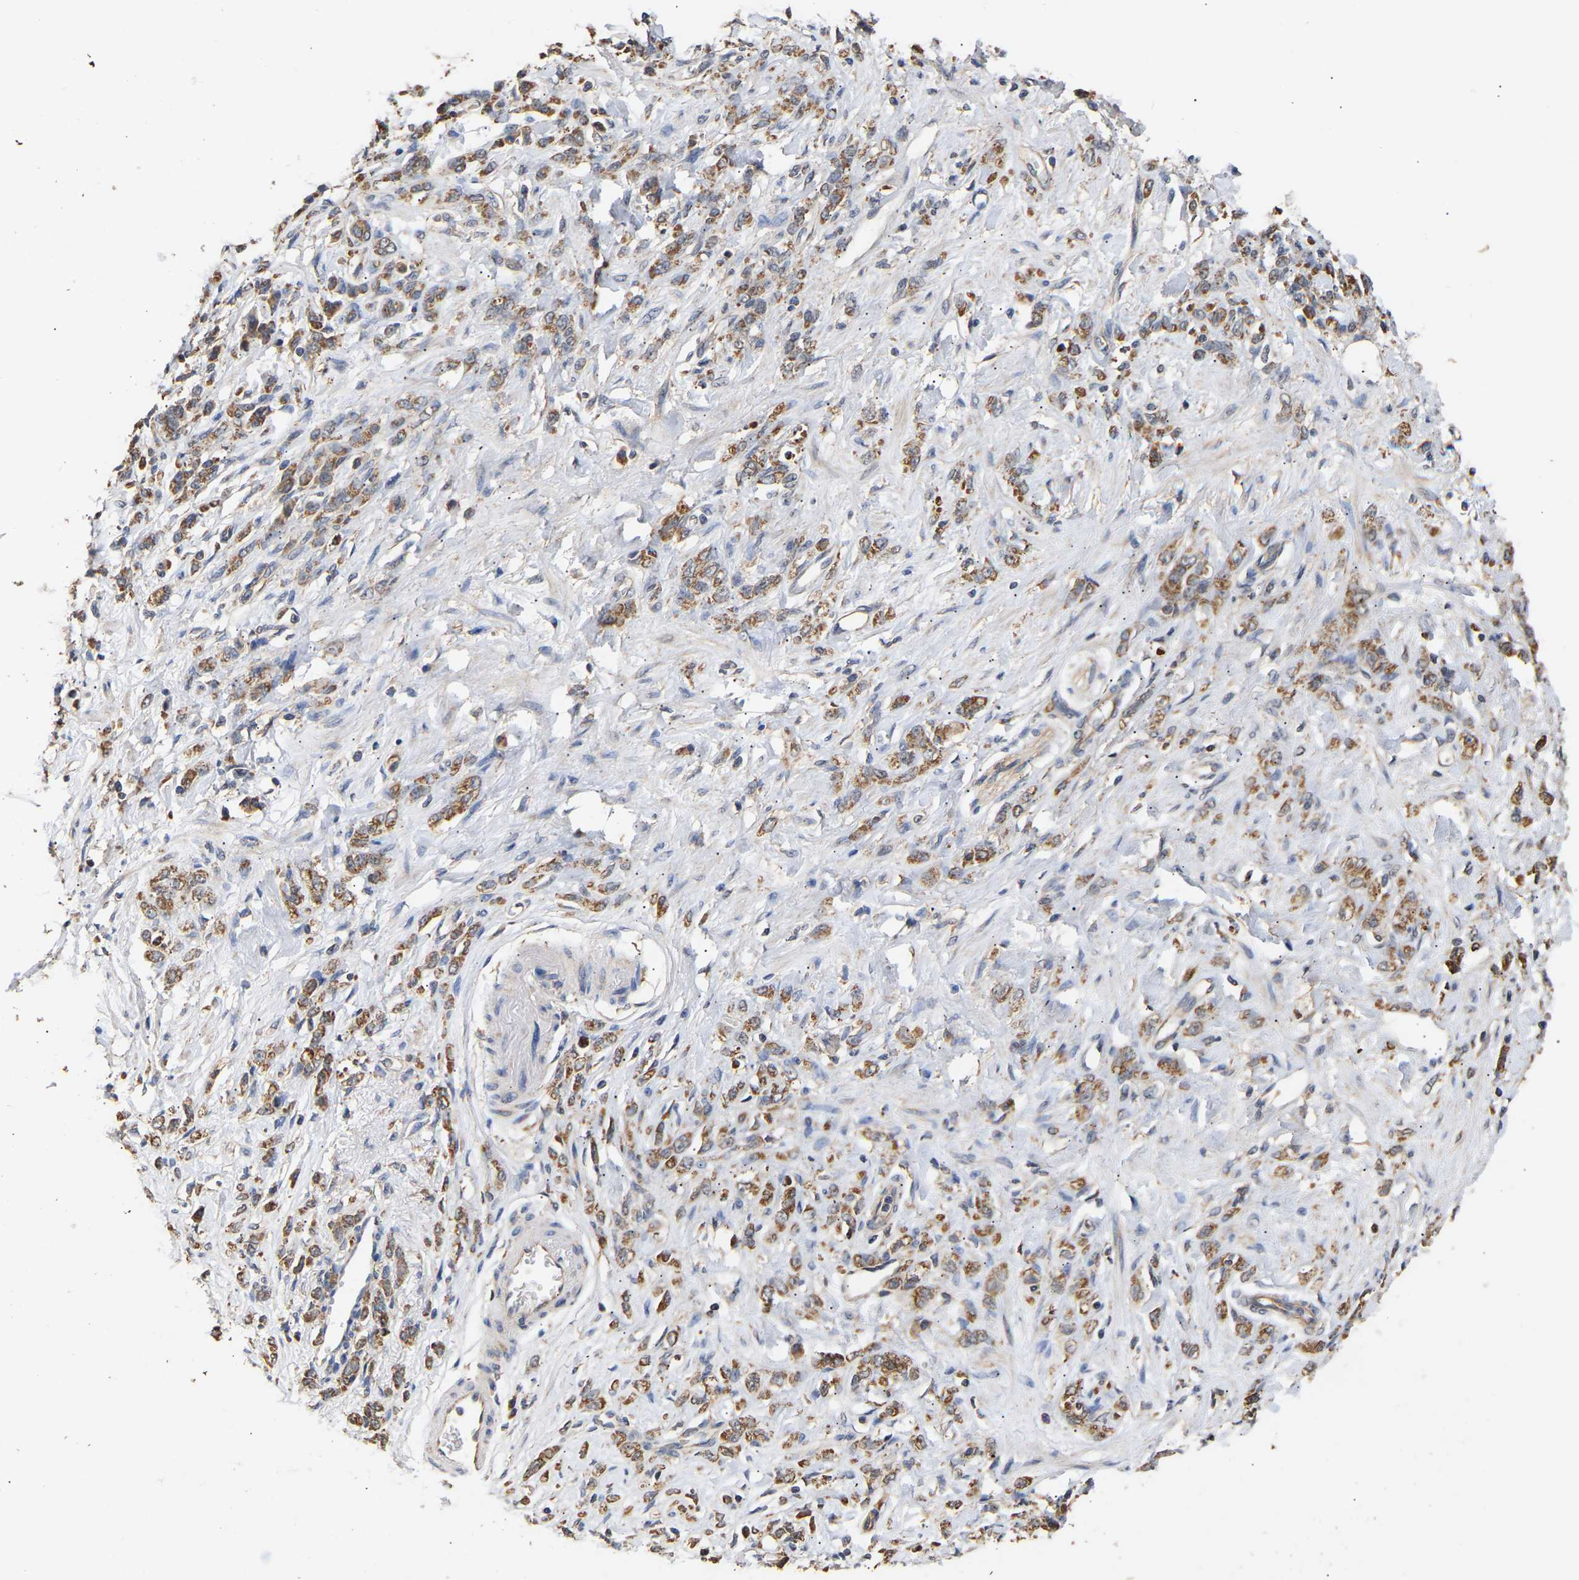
{"staining": {"intensity": "moderate", "quantity": ">75%", "location": "cytoplasmic/membranous"}, "tissue": "stomach cancer", "cell_type": "Tumor cells", "image_type": "cancer", "snomed": [{"axis": "morphology", "description": "Normal tissue, NOS"}, {"axis": "morphology", "description": "Adenocarcinoma, NOS"}, {"axis": "topography", "description": "Stomach"}], "caption": "Protein expression analysis of human stomach adenocarcinoma reveals moderate cytoplasmic/membranous staining in about >75% of tumor cells. (brown staining indicates protein expression, while blue staining denotes nuclei).", "gene": "ZNF26", "patient": {"sex": "male", "age": 82}}